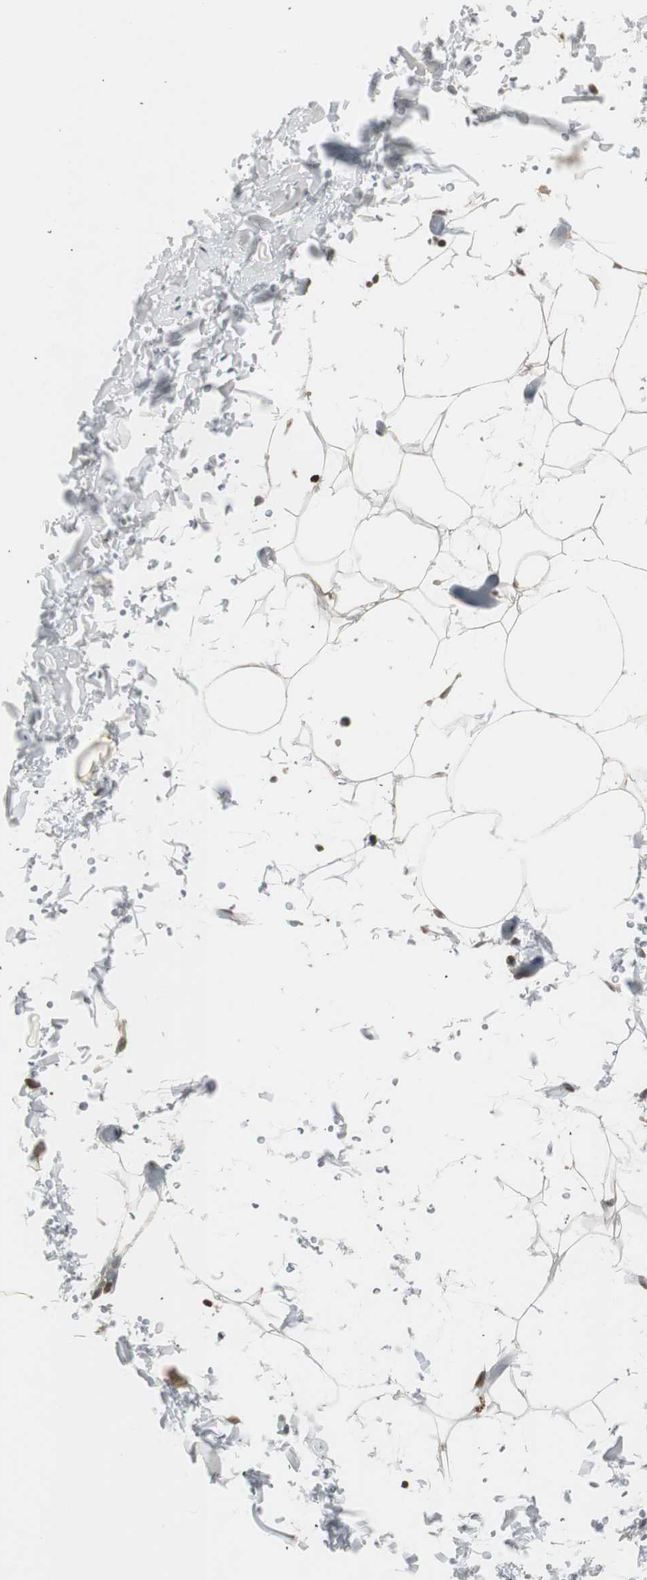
{"staining": {"intensity": "moderate", "quantity": "25%-75%", "location": "cytoplasmic/membranous,nuclear"}, "tissue": "adipose tissue", "cell_type": "Adipocytes", "image_type": "normal", "snomed": [{"axis": "morphology", "description": "Normal tissue, NOS"}, {"axis": "topography", "description": "Soft tissue"}], "caption": "IHC micrograph of benign adipose tissue: adipose tissue stained using immunohistochemistry (IHC) shows medium levels of moderate protein expression localized specifically in the cytoplasmic/membranous,nuclear of adipocytes, appearing as a cytoplasmic/membranous,nuclear brown color.", "gene": "MPG", "patient": {"sex": "male", "age": 72}}